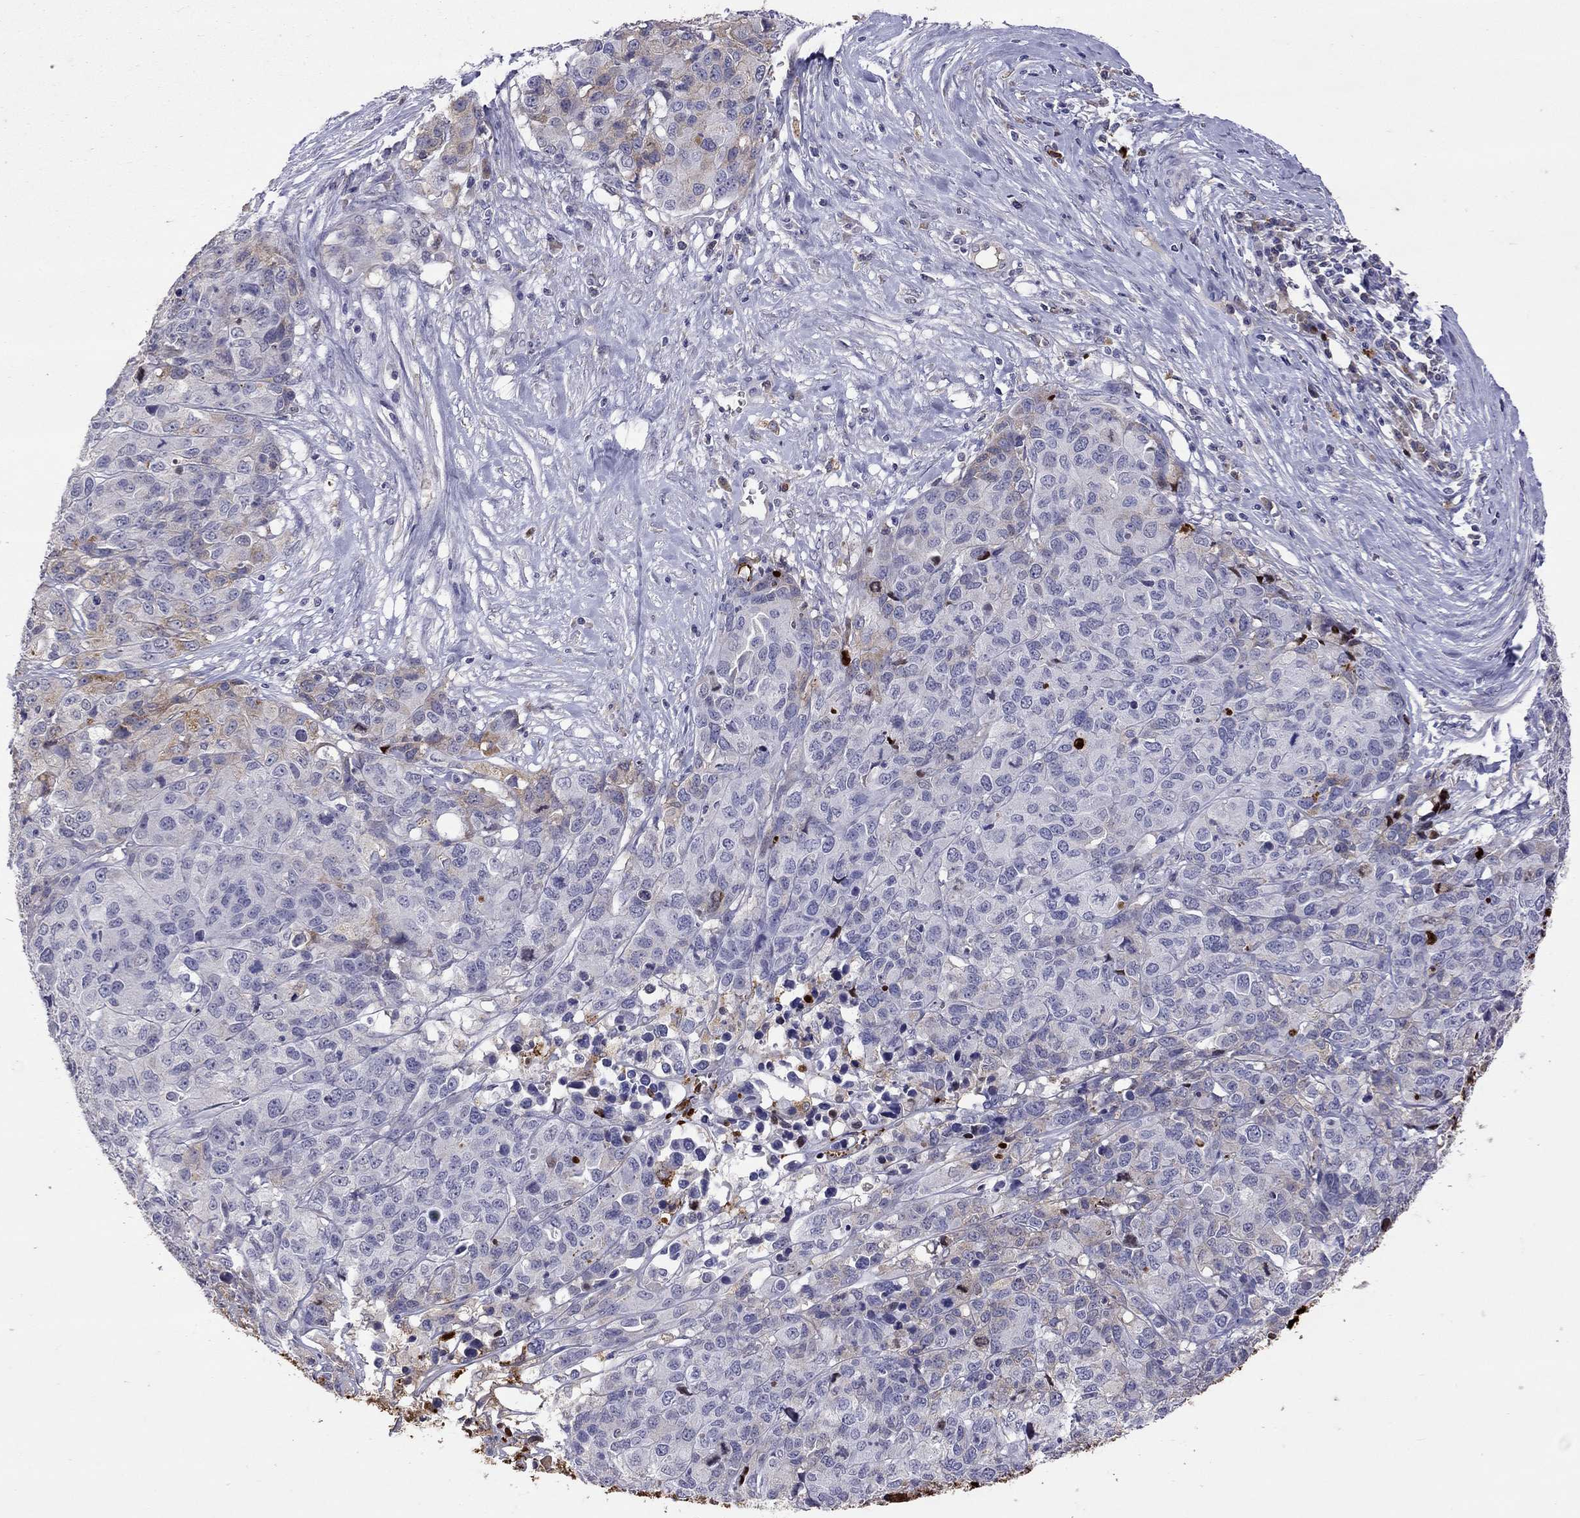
{"staining": {"intensity": "weak", "quantity": "<25%", "location": "cytoplasmic/membranous"}, "tissue": "ovarian cancer", "cell_type": "Tumor cells", "image_type": "cancer", "snomed": [{"axis": "morphology", "description": "Cystadenocarcinoma, serous, NOS"}, {"axis": "topography", "description": "Ovary"}], "caption": "A histopathology image of human ovarian cancer (serous cystadenocarcinoma) is negative for staining in tumor cells. (Brightfield microscopy of DAB immunohistochemistry (IHC) at high magnification).", "gene": "SERPINA3", "patient": {"sex": "female", "age": 87}}